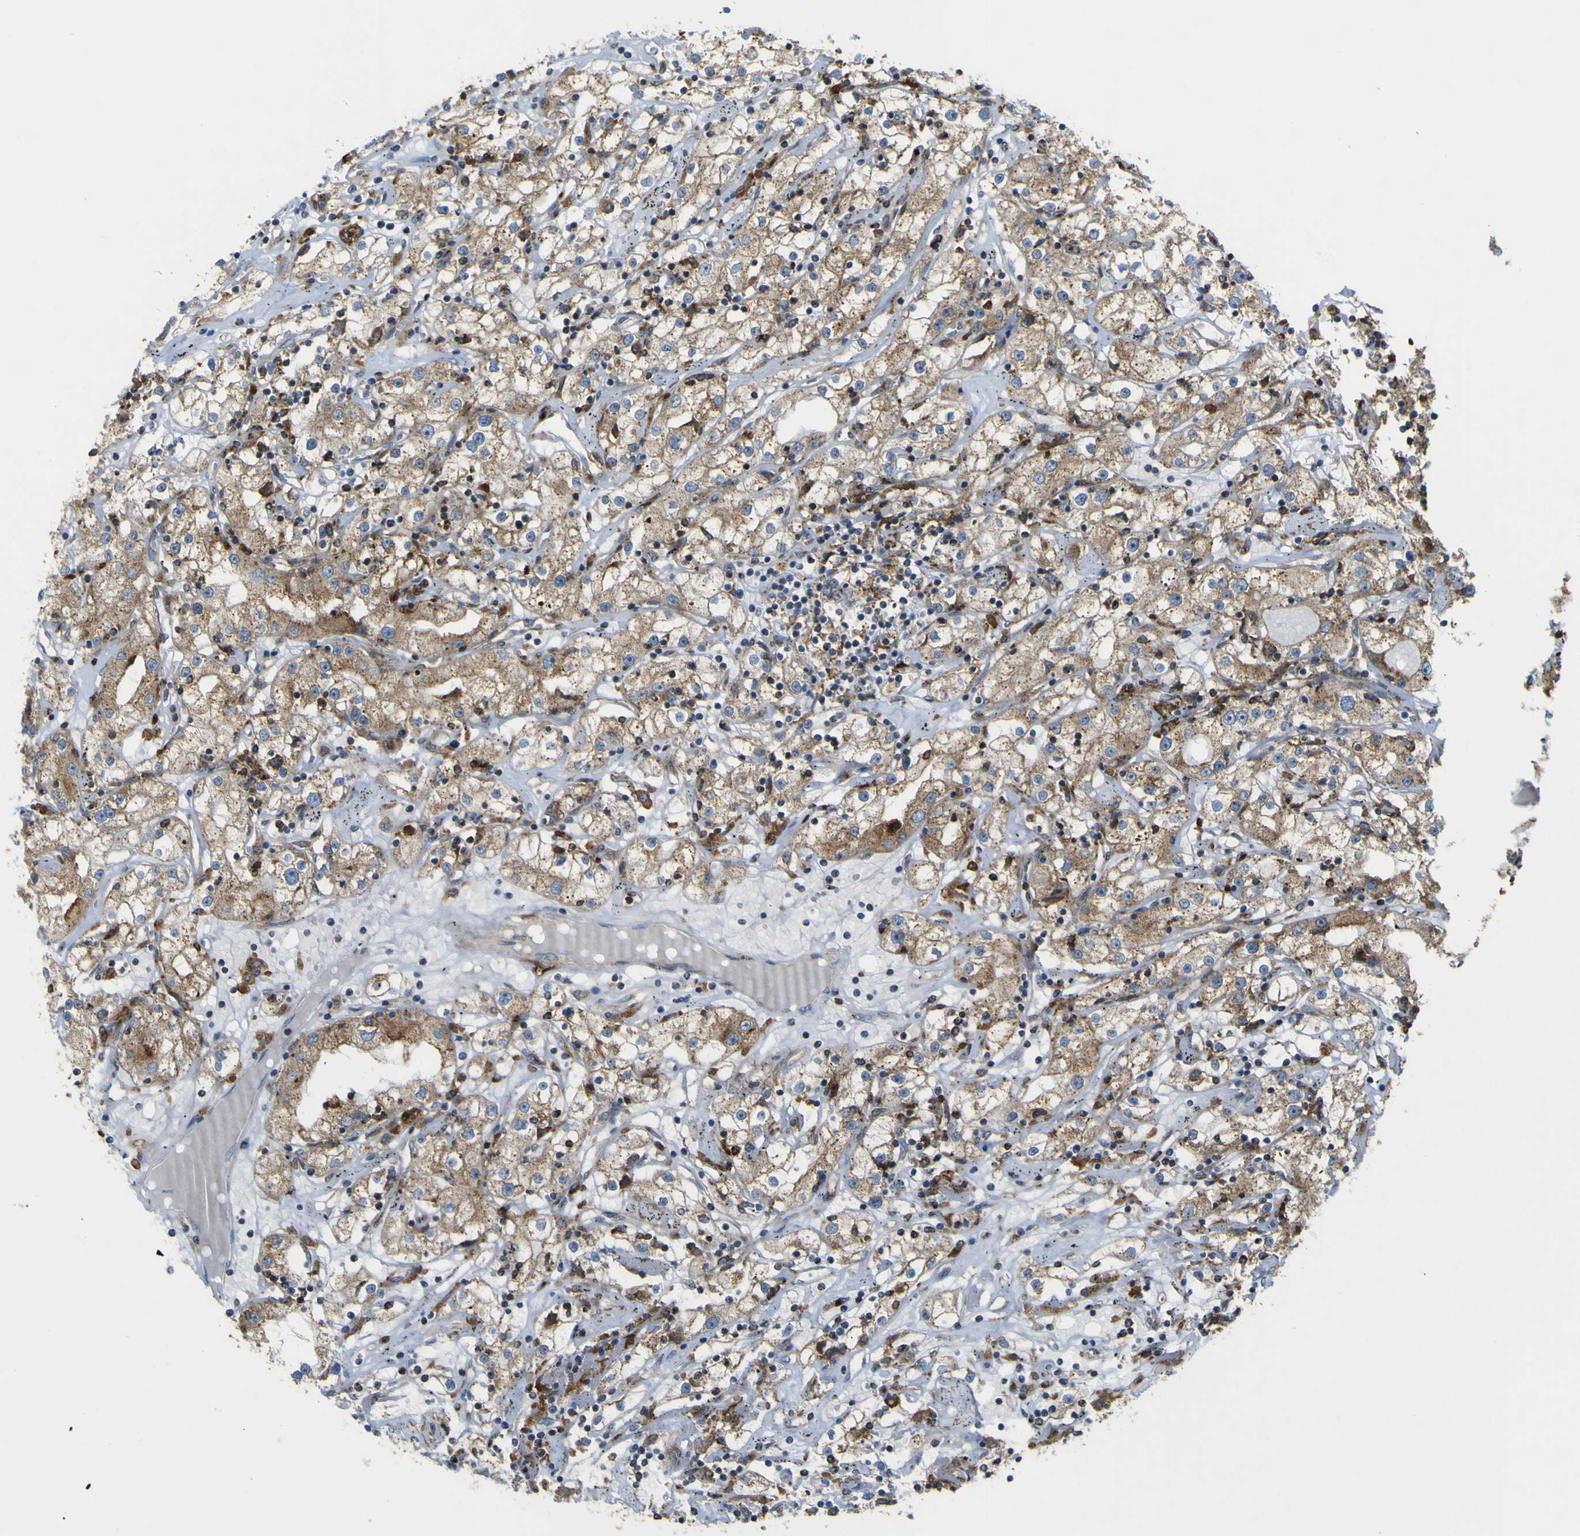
{"staining": {"intensity": "moderate", "quantity": ">75%", "location": "cytoplasmic/membranous"}, "tissue": "renal cancer", "cell_type": "Tumor cells", "image_type": "cancer", "snomed": [{"axis": "morphology", "description": "Adenocarcinoma, NOS"}, {"axis": "topography", "description": "Kidney"}], "caption": "Renal cancer (adenocarcinoma) tissue demonstrates moderate cytoplasmic/membranous staining in approximately >75% of tumor cells", "gene": "IGF2R", "patient": {"sex": "male", "age": 56}}